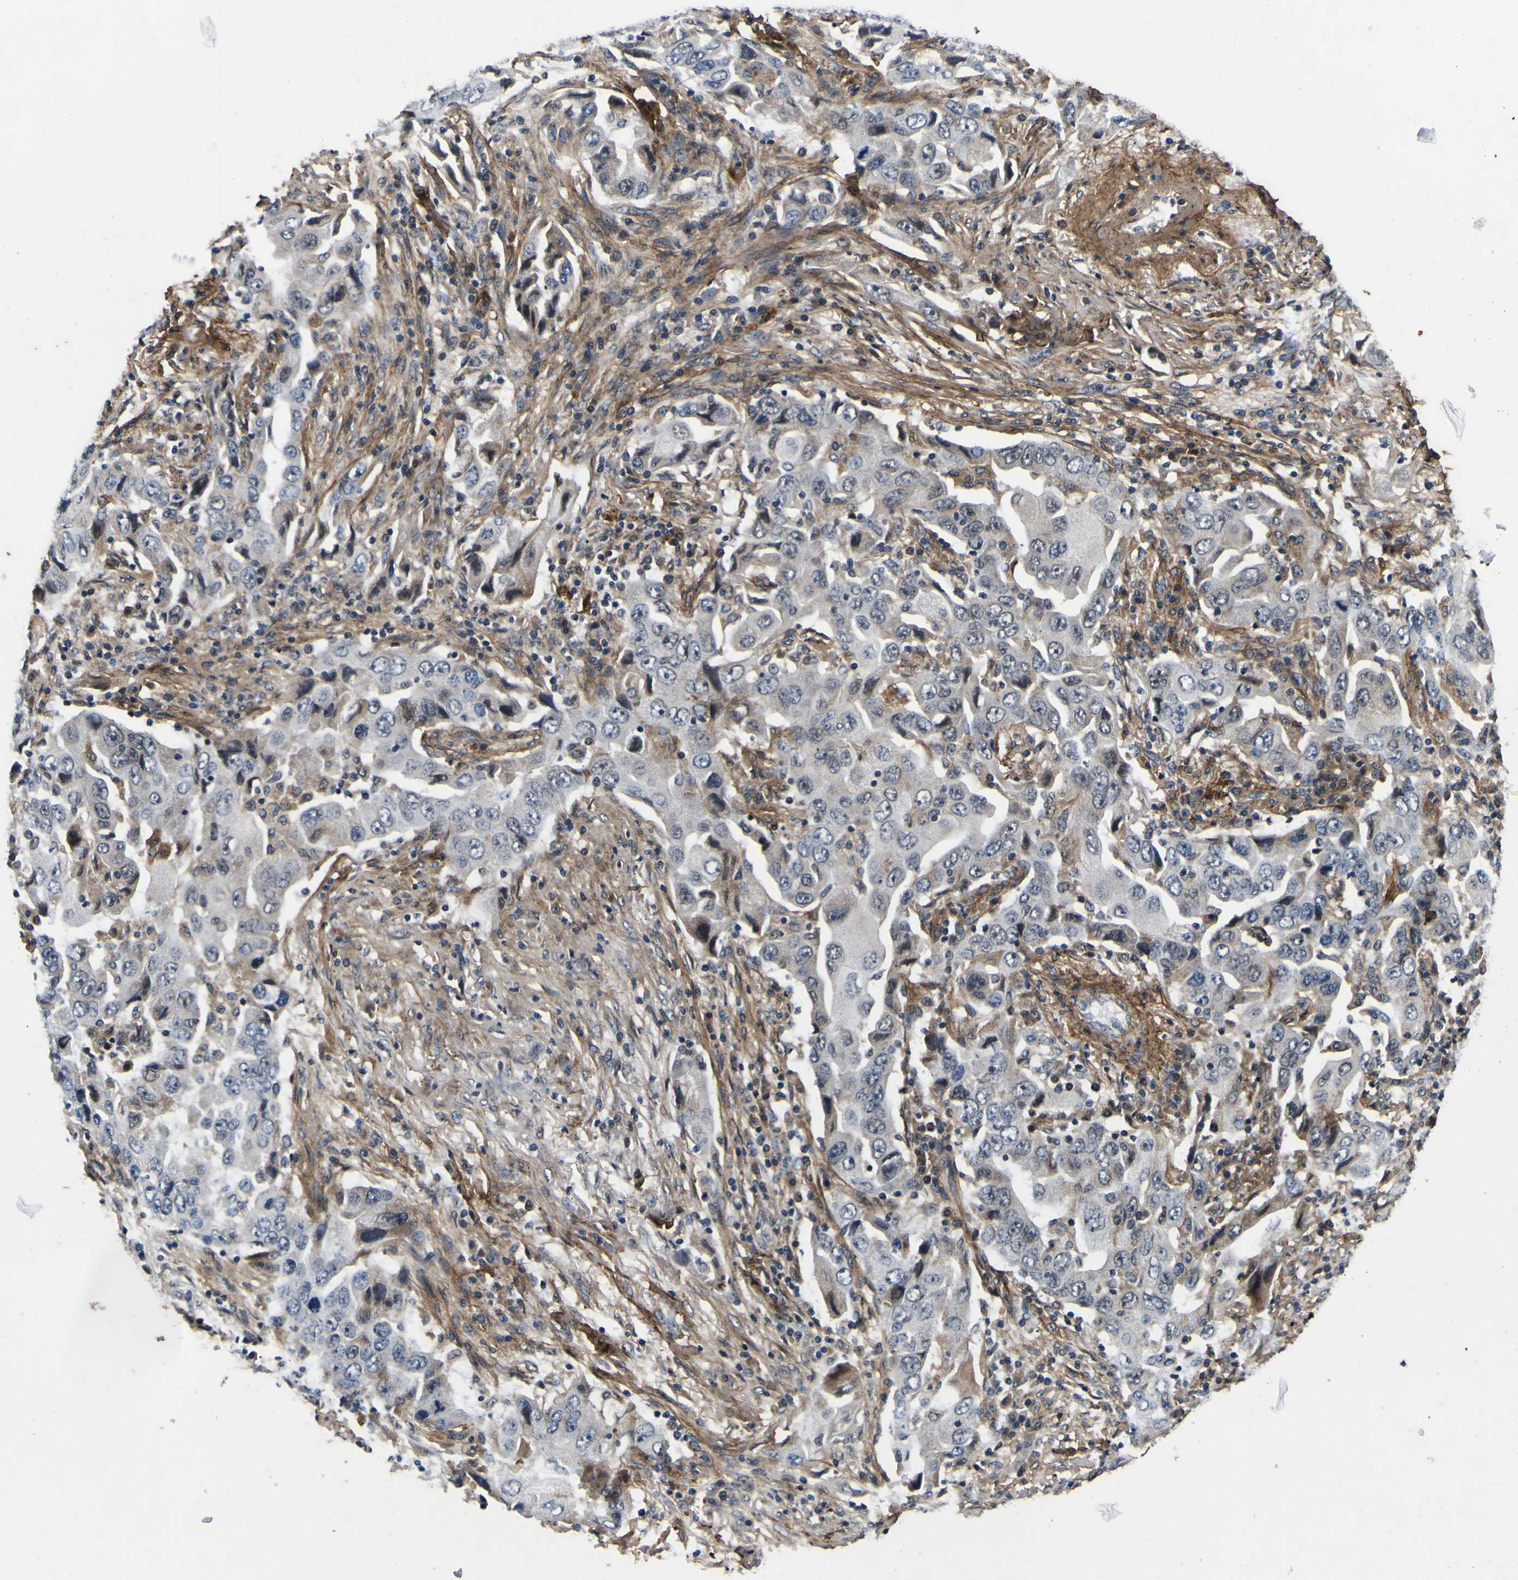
{"staining": {"intensity": "negative", "quantity": "none", "location": "none"}, "tissue": "lung cancer", "cell_type": "Tumor cells", "image_type": "cancer", "snomed": [{"axis": "morphology", "description": "Adenocarcinoma, NOS"}, {"axis": "topography", "description": "Lung"}], "caption": "Micrograph shows no protein expression in tumor cells of lung cancer (adenocarcinoma) tissue. Nuclei are stained in blue.", "gene": "POSTN", "patient": {"sex": "female", "age": 65}}